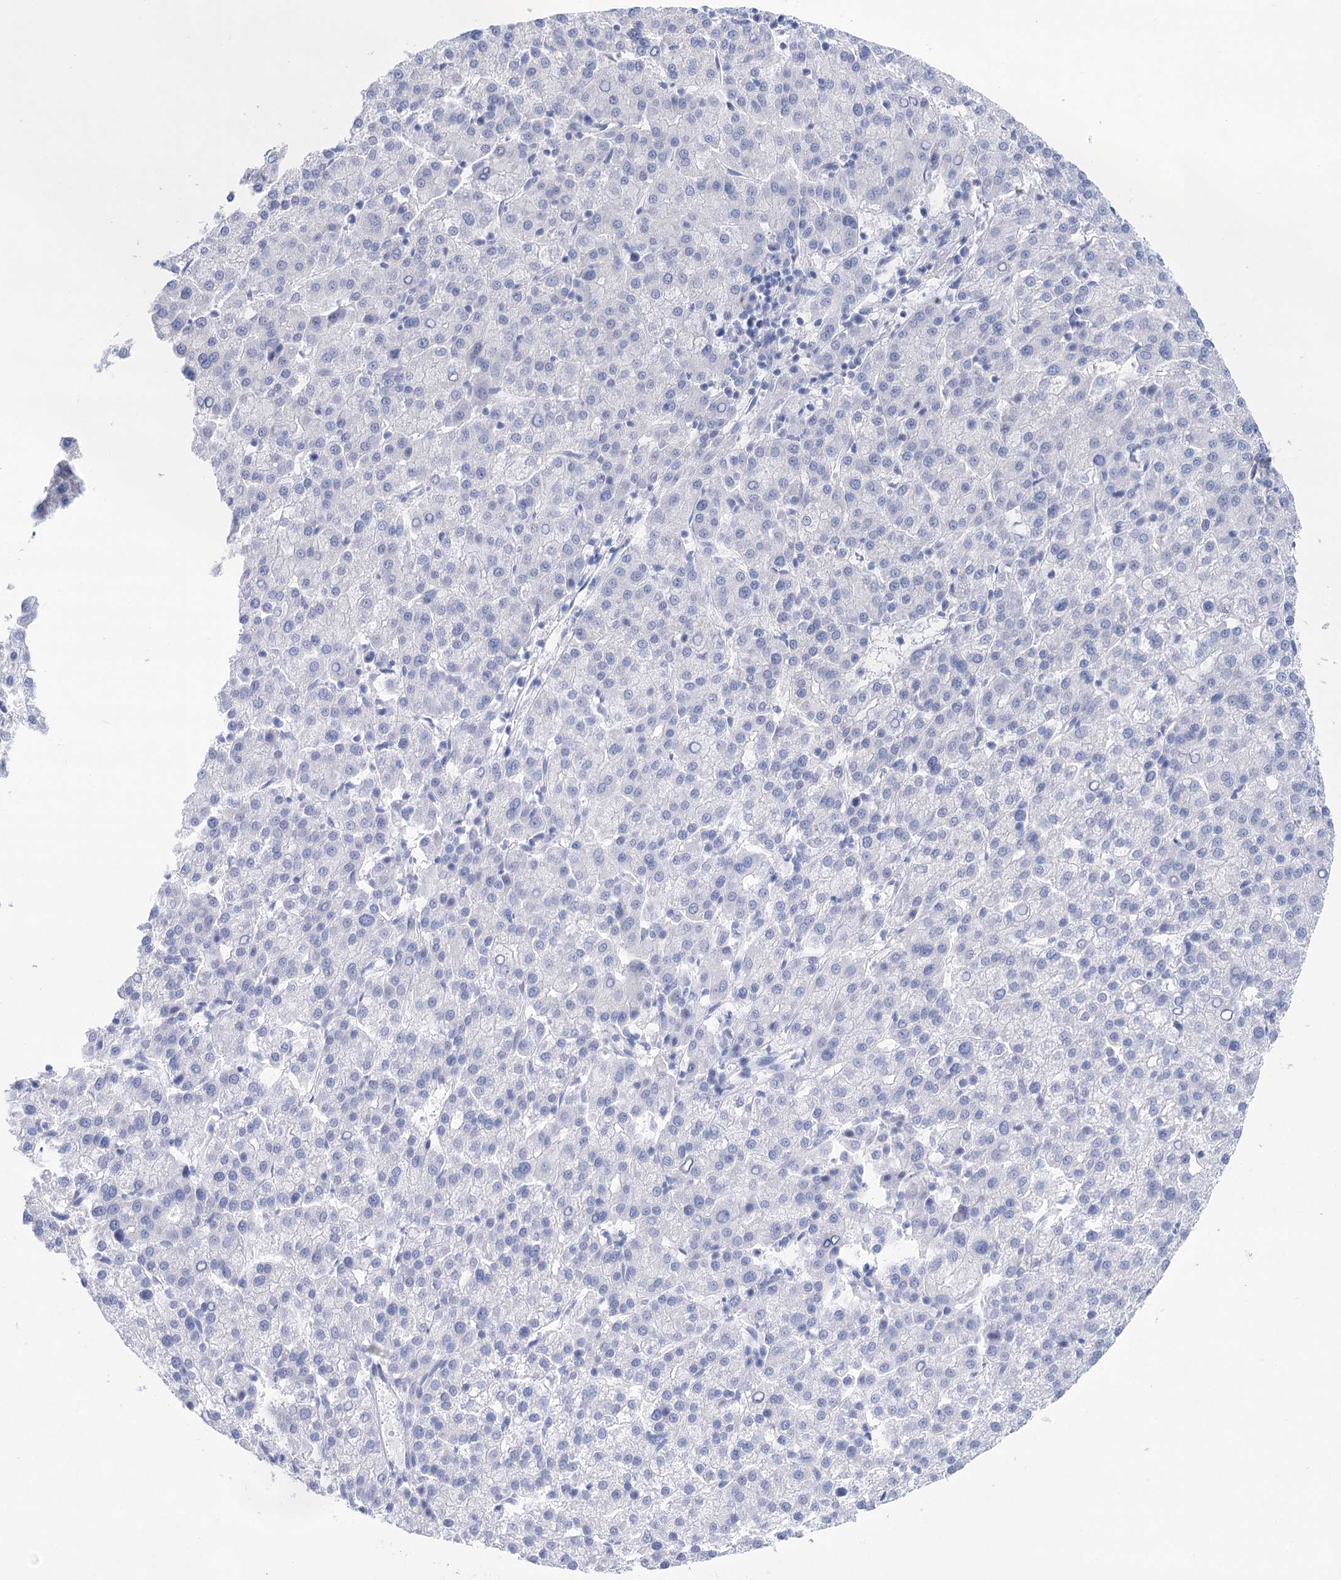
{"staining": {"intensity": "negative", "quantity": "none", "location": "none"}, "tissue": "liver cancer", "cell_type": "Tumor cells", "image_type": "cancer", "snomed": [{"axis": "morphology", "description": "Carcinoma, Hepatocellular, NOS"}, {"axis": "topography", "description": "Liver"}], "caption": "Liver hepatocellular carcinoma was stained to show a protein in brown. There is no significant staining in tumor cells.", "gene": "LALBA", "patient": {"sex": "female", "age": 58}}